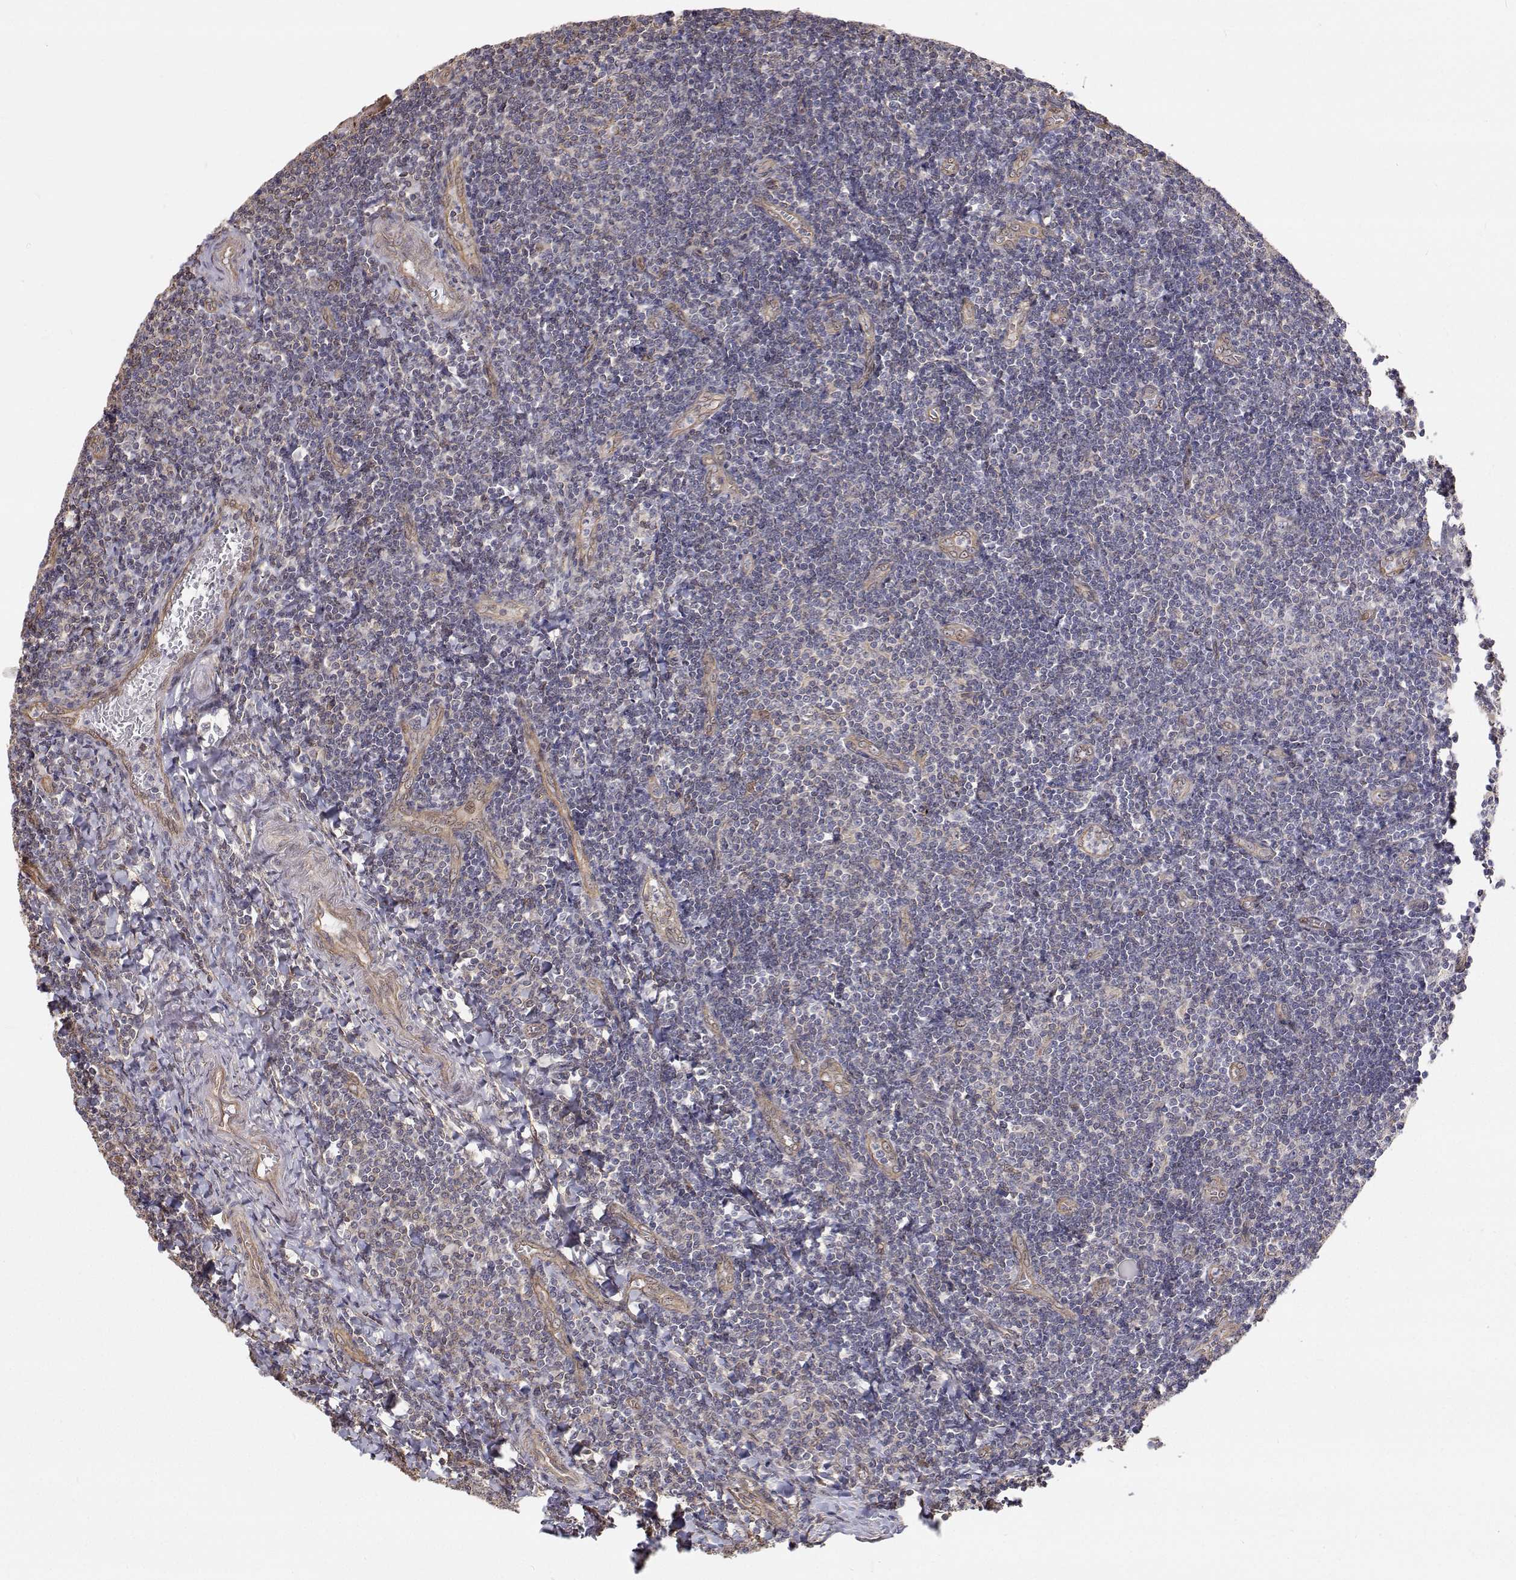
{"staining": {"intensity": "negative", "quantity": "none", "location": "none"}, "tissue": "tonsil", "cell_type": "Germinal center cells", "image_type": "normal", "snomed": [{"axis": "morphology", "description": "Normal tissue, NOS"}, {"axis": "morphology", "description": "Inflammation, NOS"}, {"axis": "topography", "description": "Tonsil"}], "caption": "The micrograph exhibits no significant expression in germinal center cells of tonsil.", "gene": "GSDMA", "patient": {"sex": "female", "age": 31}}